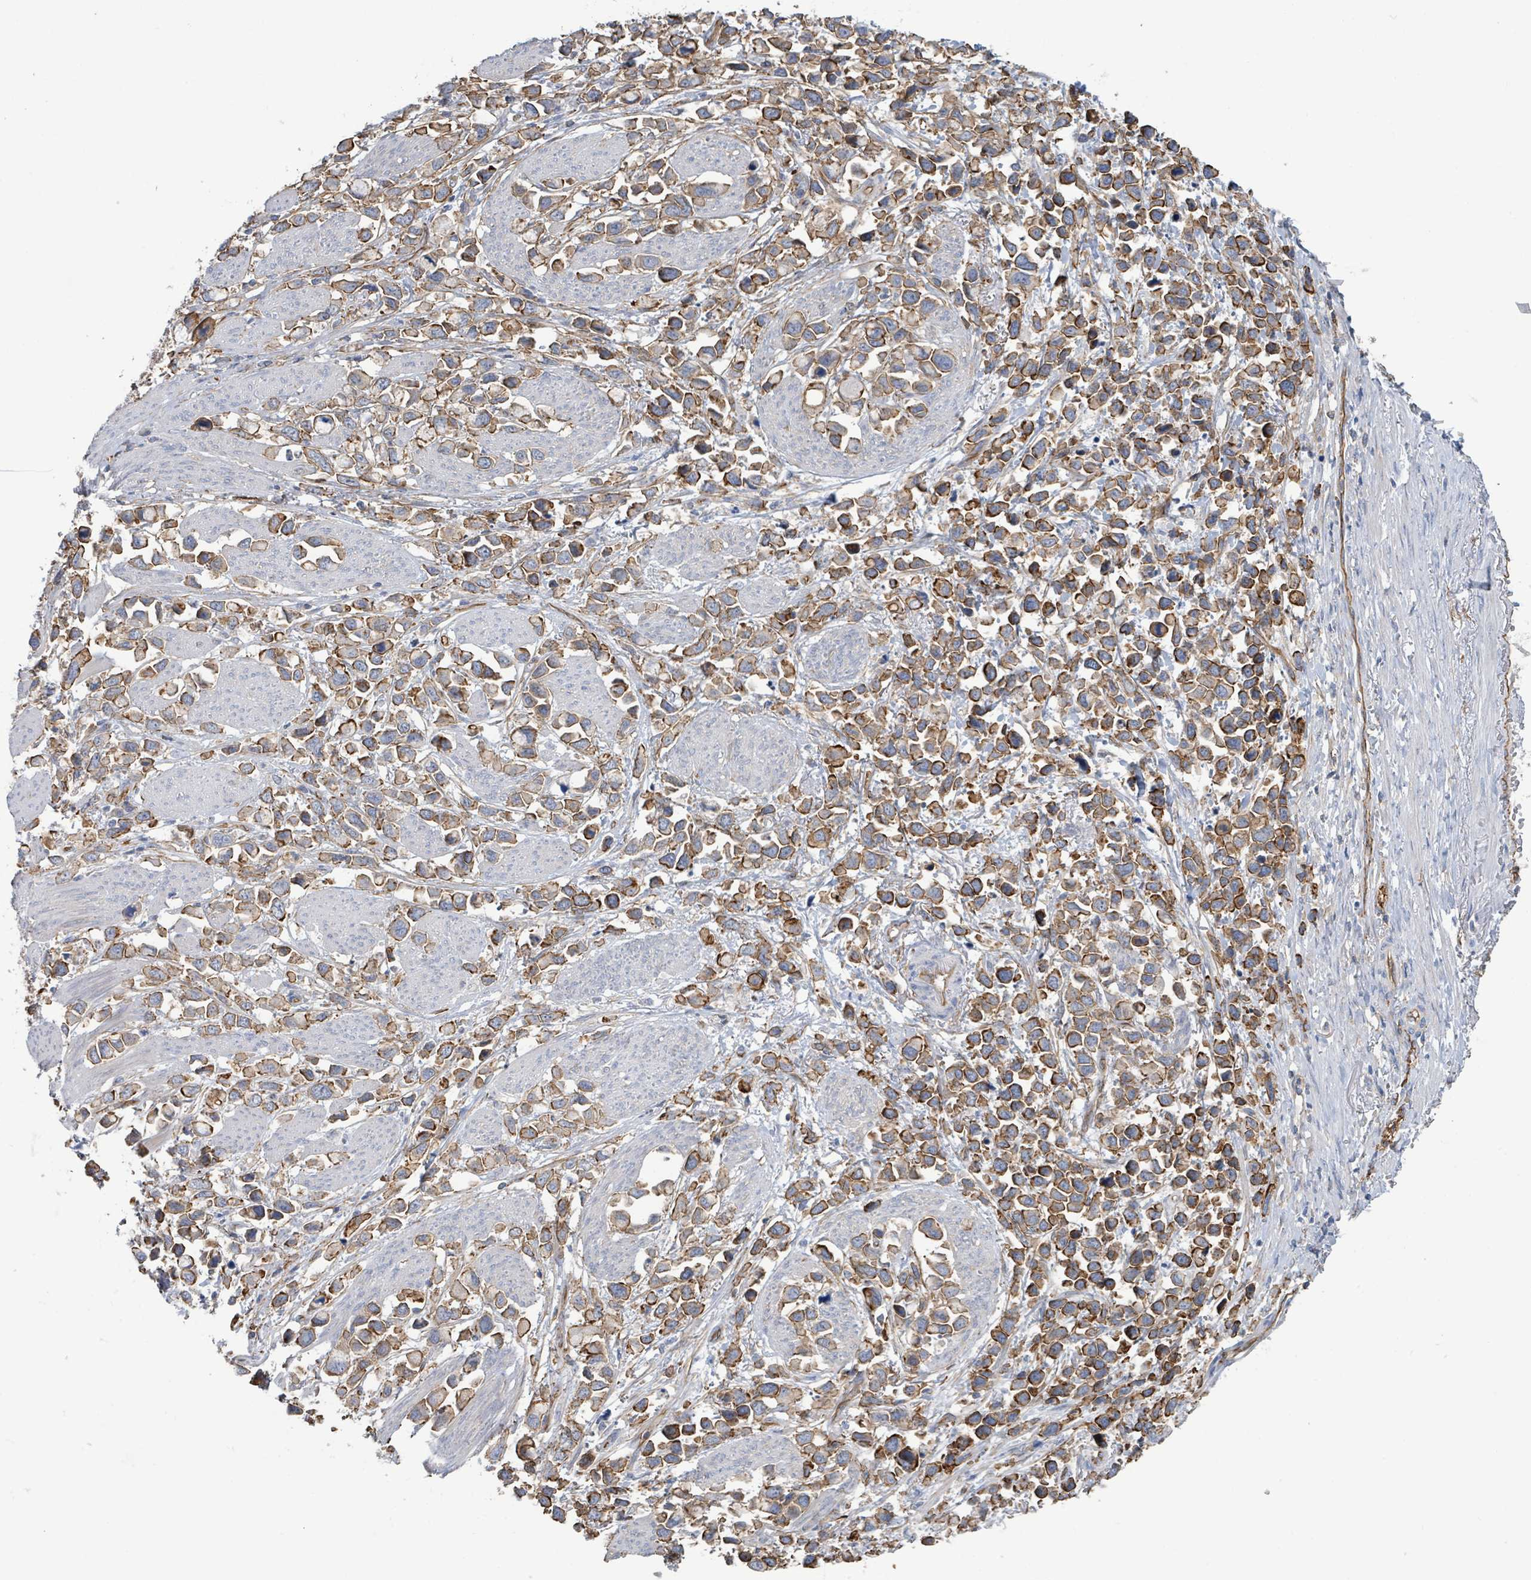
{"staining": {"intensity": "strong", "quantity": "25%-75%", "location": "cytoplasmic/membranous"}, "tissue": "stomach cancer", "cell_type": "Tumor cells", "image_type": "cancer", "snomed": [{"axis": "morphology", "description": "Adenocarcinoma, NOS"}, {"axis": "topography", "description": "Stomach"}], "caption": "About 25%-75% of tumor cells in stomach cancer display strong cytoplasmic/membranous protein expression as visualized by brown immunohistochemical staining.", "gene": "LDOC1", "patient": {"sex": "female", "age": 81}}